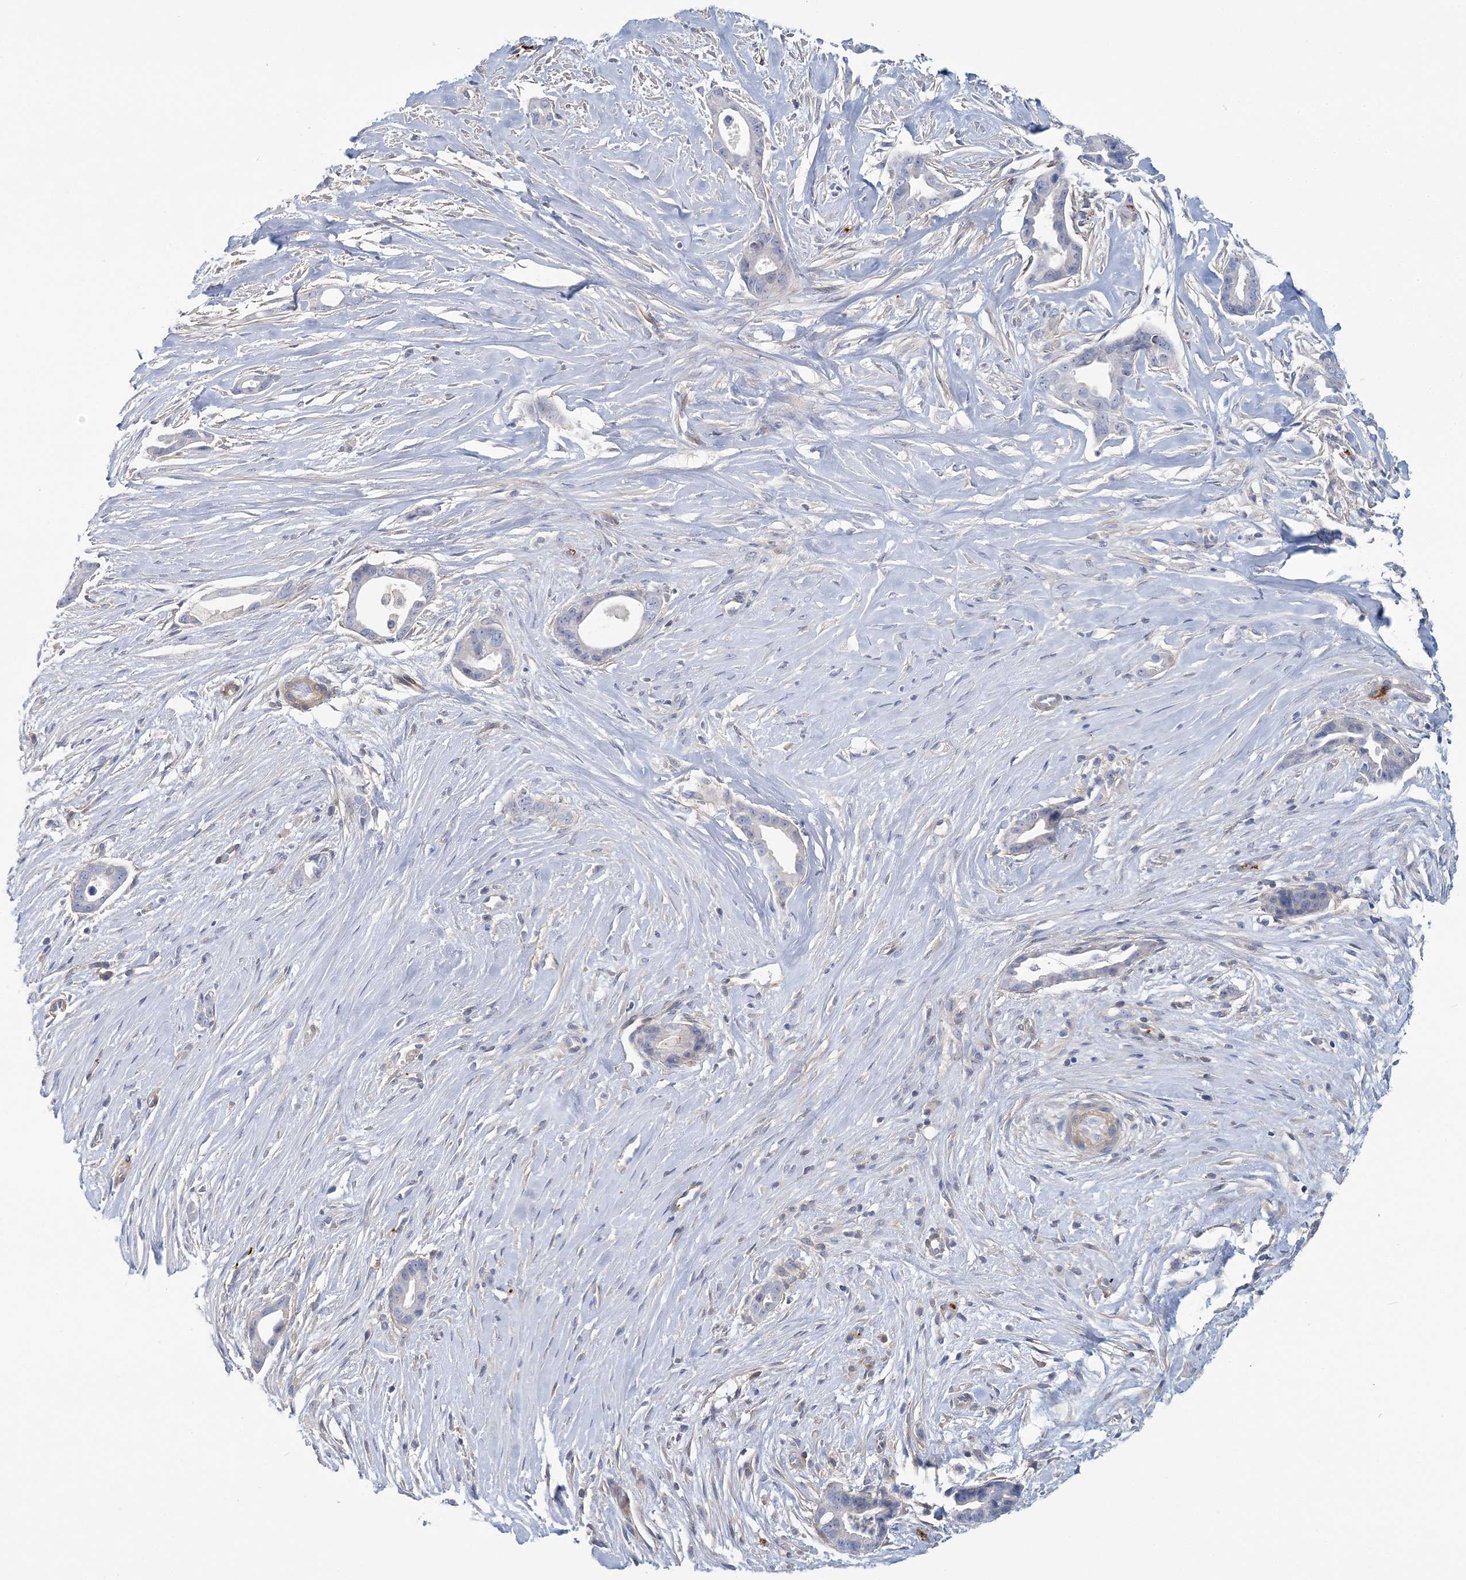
{"staining": {"intensity": "negative", "quantity": "none", "location": "none"}, "tissue": "liver cancer", "cell_type": "Tumor cells", "image_type": "cancer", "snomed": [{"axis": "morphology", "description": "Cholangiocarcinoma"}, {"axis": "topography", "description": "Liver"}], "caption": "IHC of liver cancer (cholangiocarcinoma) reveals no staining in tumor cells.", "gene": "CUEDC2", "patient": {"sex": "female", "age": 55}}